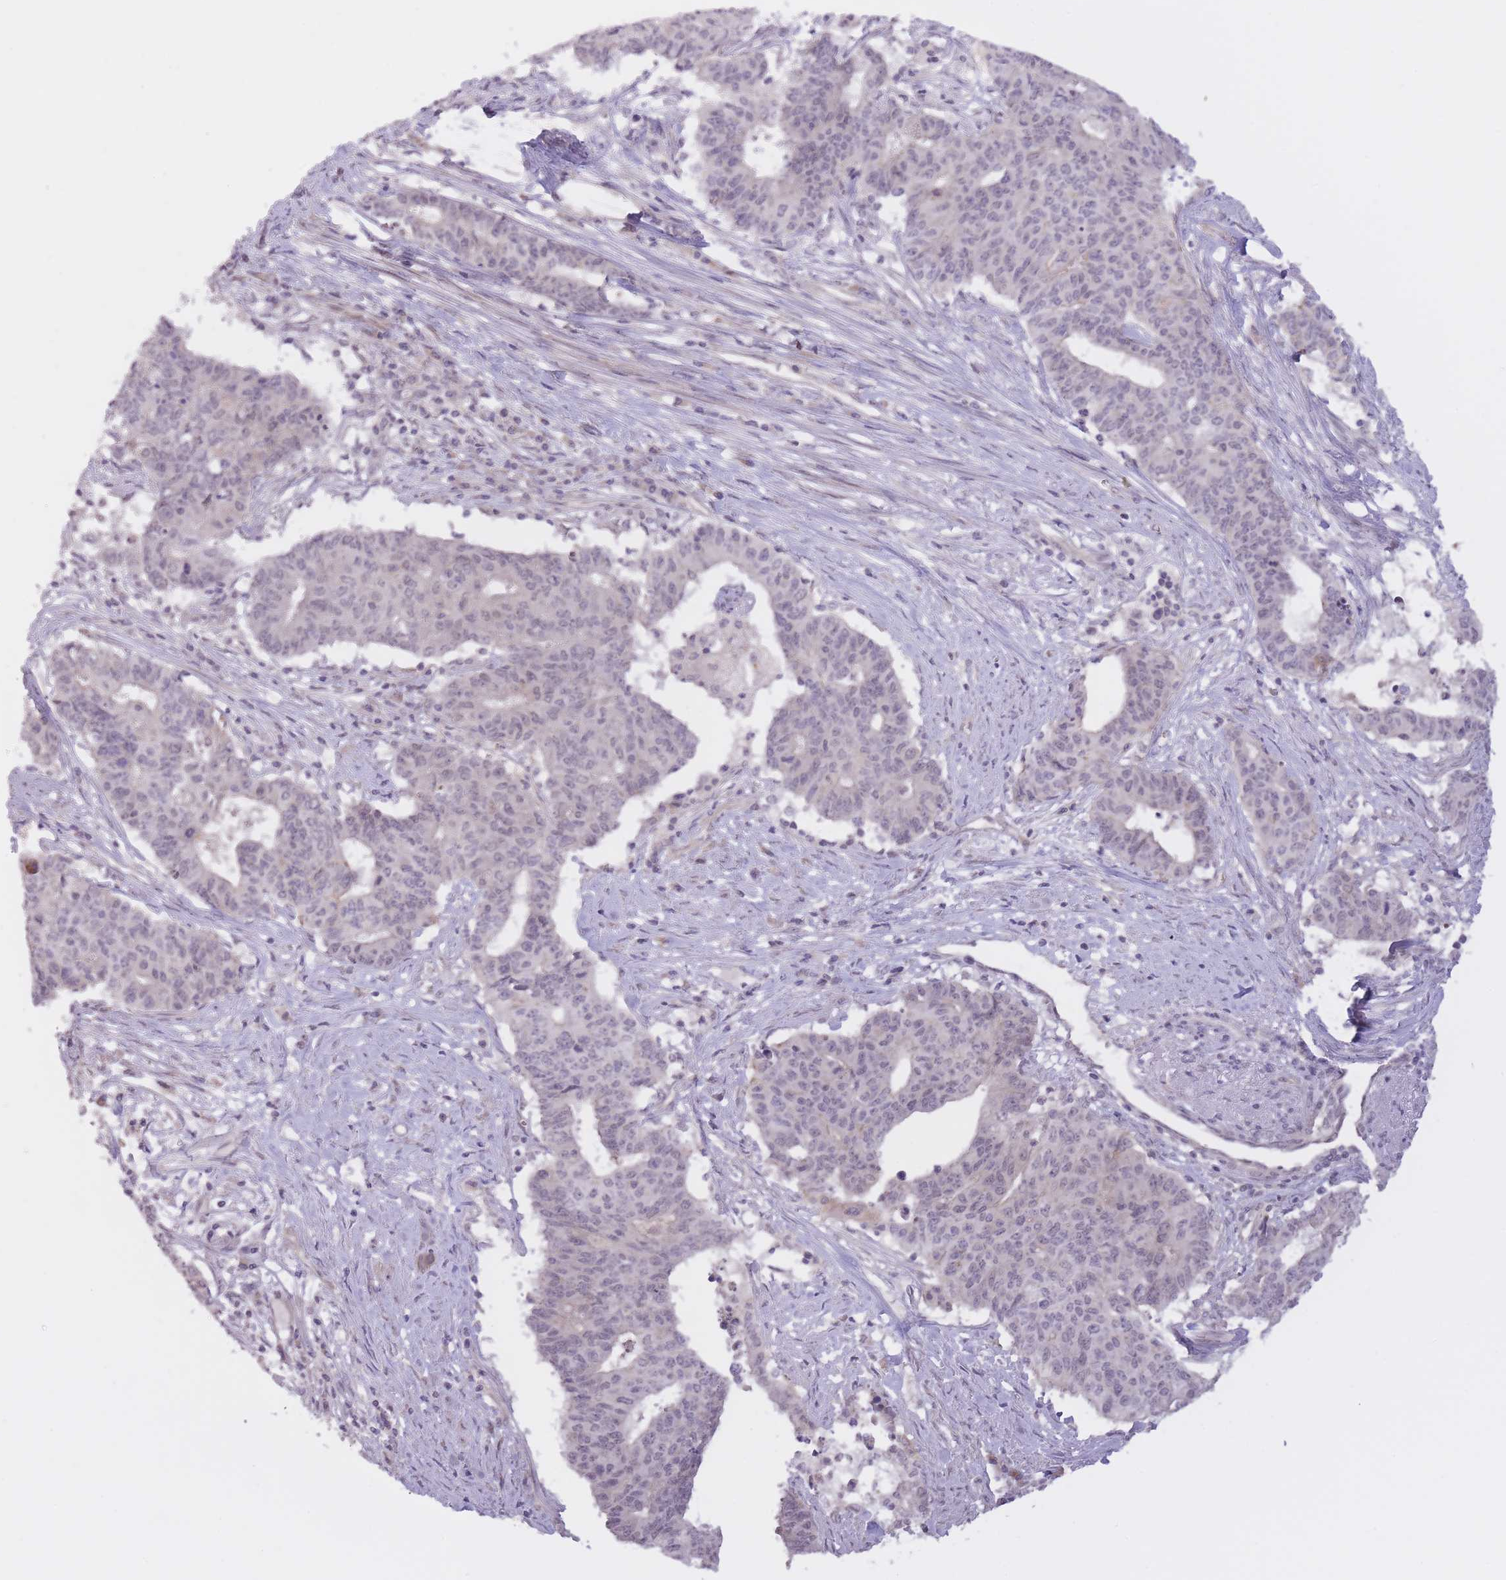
{"staining": {"intensity": "negative", "quantity": "none", "location": "none"}, "tissue": "endometrial cancer", "cell_type": "Tumor cells", "image_type": "cancer", "snomed": [{"axis": "morphology", "description": "Adenocarcinoma, NOS"}, {"axis": "topography", "description": "Endometrium"}], "caption": "This is a histopathology image of IHC staining of endometrial adenocarcinoma, which shows no positivity in tumor cells.", "gene": "FUT5", "patient": {"sex": "female", "age": 59}}